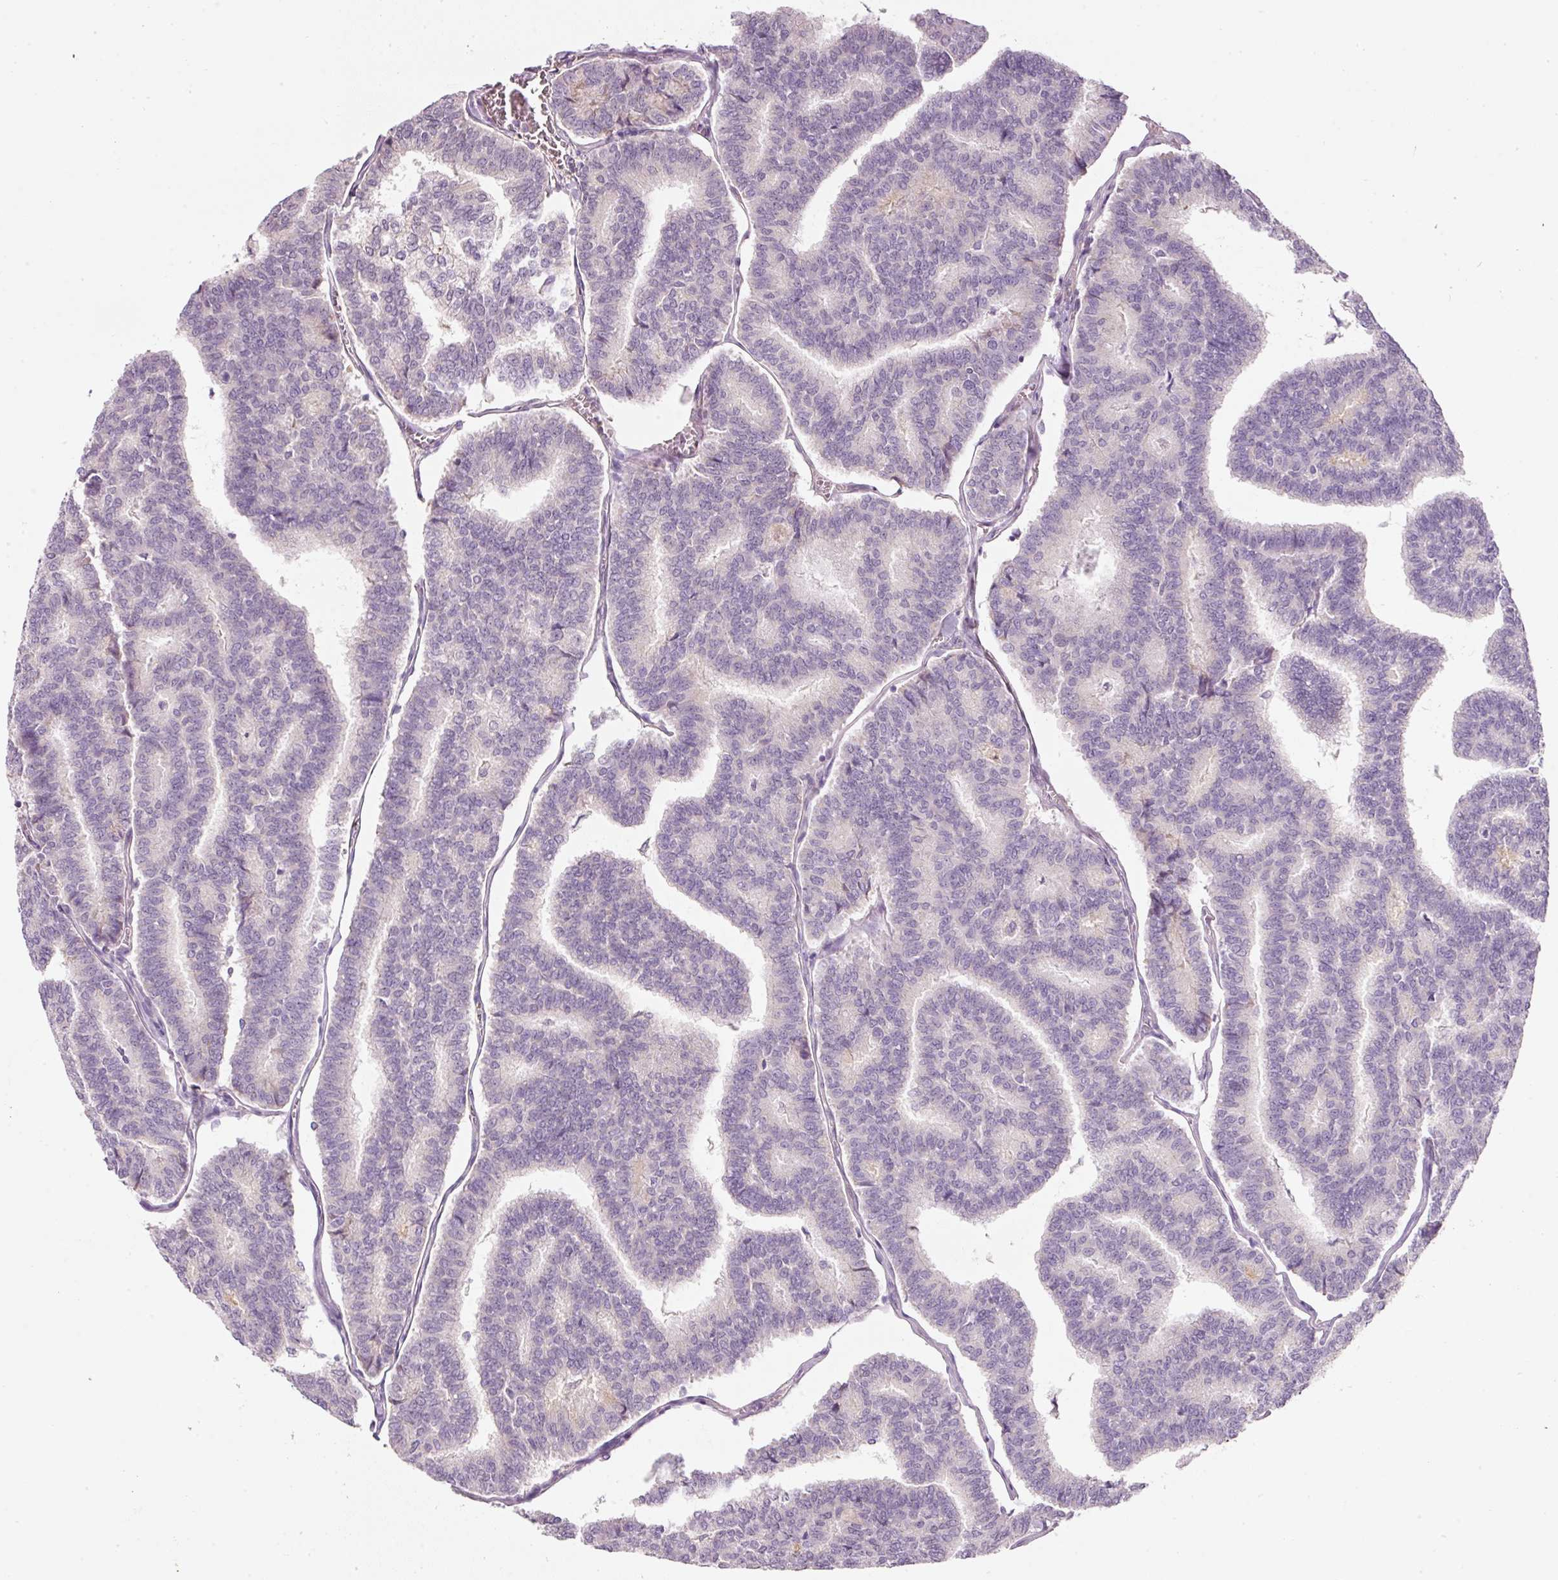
{"staining": {"intensity": "negative", "quantity": "none", "location": "none"}, "tissue": "thyroid cancer", "cell_type": "Tumor cells", "image_type": "cancer", "snomed": [{"axis": "morphology", "description": "Papillary adenocarcinoma, NOS"}, {"axis": "topography", "description": "Thyroid gland"}], "caption": "DAB immunohistochemical staining of human papillary adenocarcinoma (thyroid) exhibits no significant expression in tumor cells.", "gene": "TMEM37", "patient": {"sex": "female", "age": 35}}